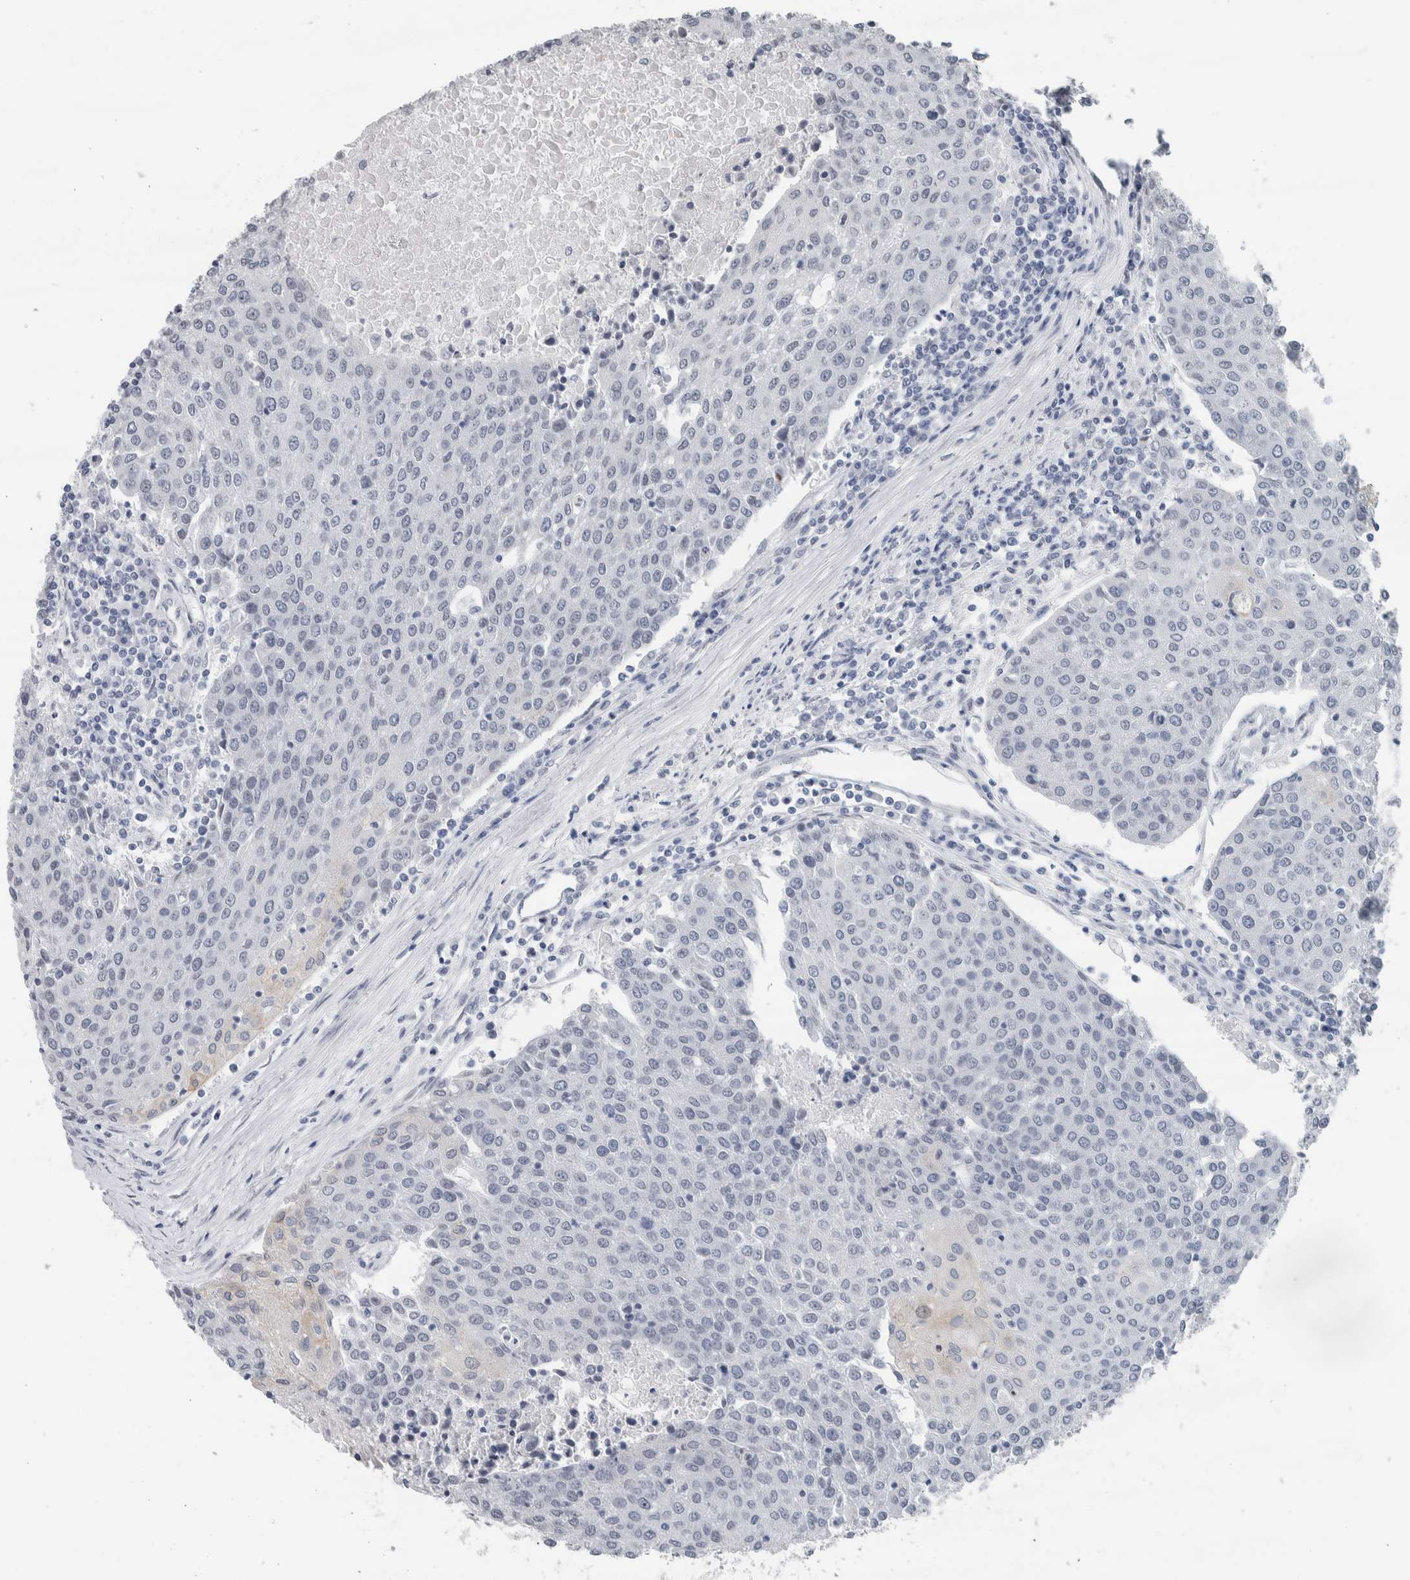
{"staining": {"intensity": "negative", "quantity": "none", "location": "none"}, "tissue": "urothelial cancer", "cell_type": "Tumor cells", "image_type": "cancer", "snomed": [{"axis": "morphology", "description": "Urothelial carcinoma, High grade"}, {"axis": "topography", "description": "Urinary bladder"}], "caption": "Tumor cells are negative for brown protein staining in urothelial carcinoma (high-grade).", "gene": "NEFM", "patient": {"sex": "female", "age": 85}}